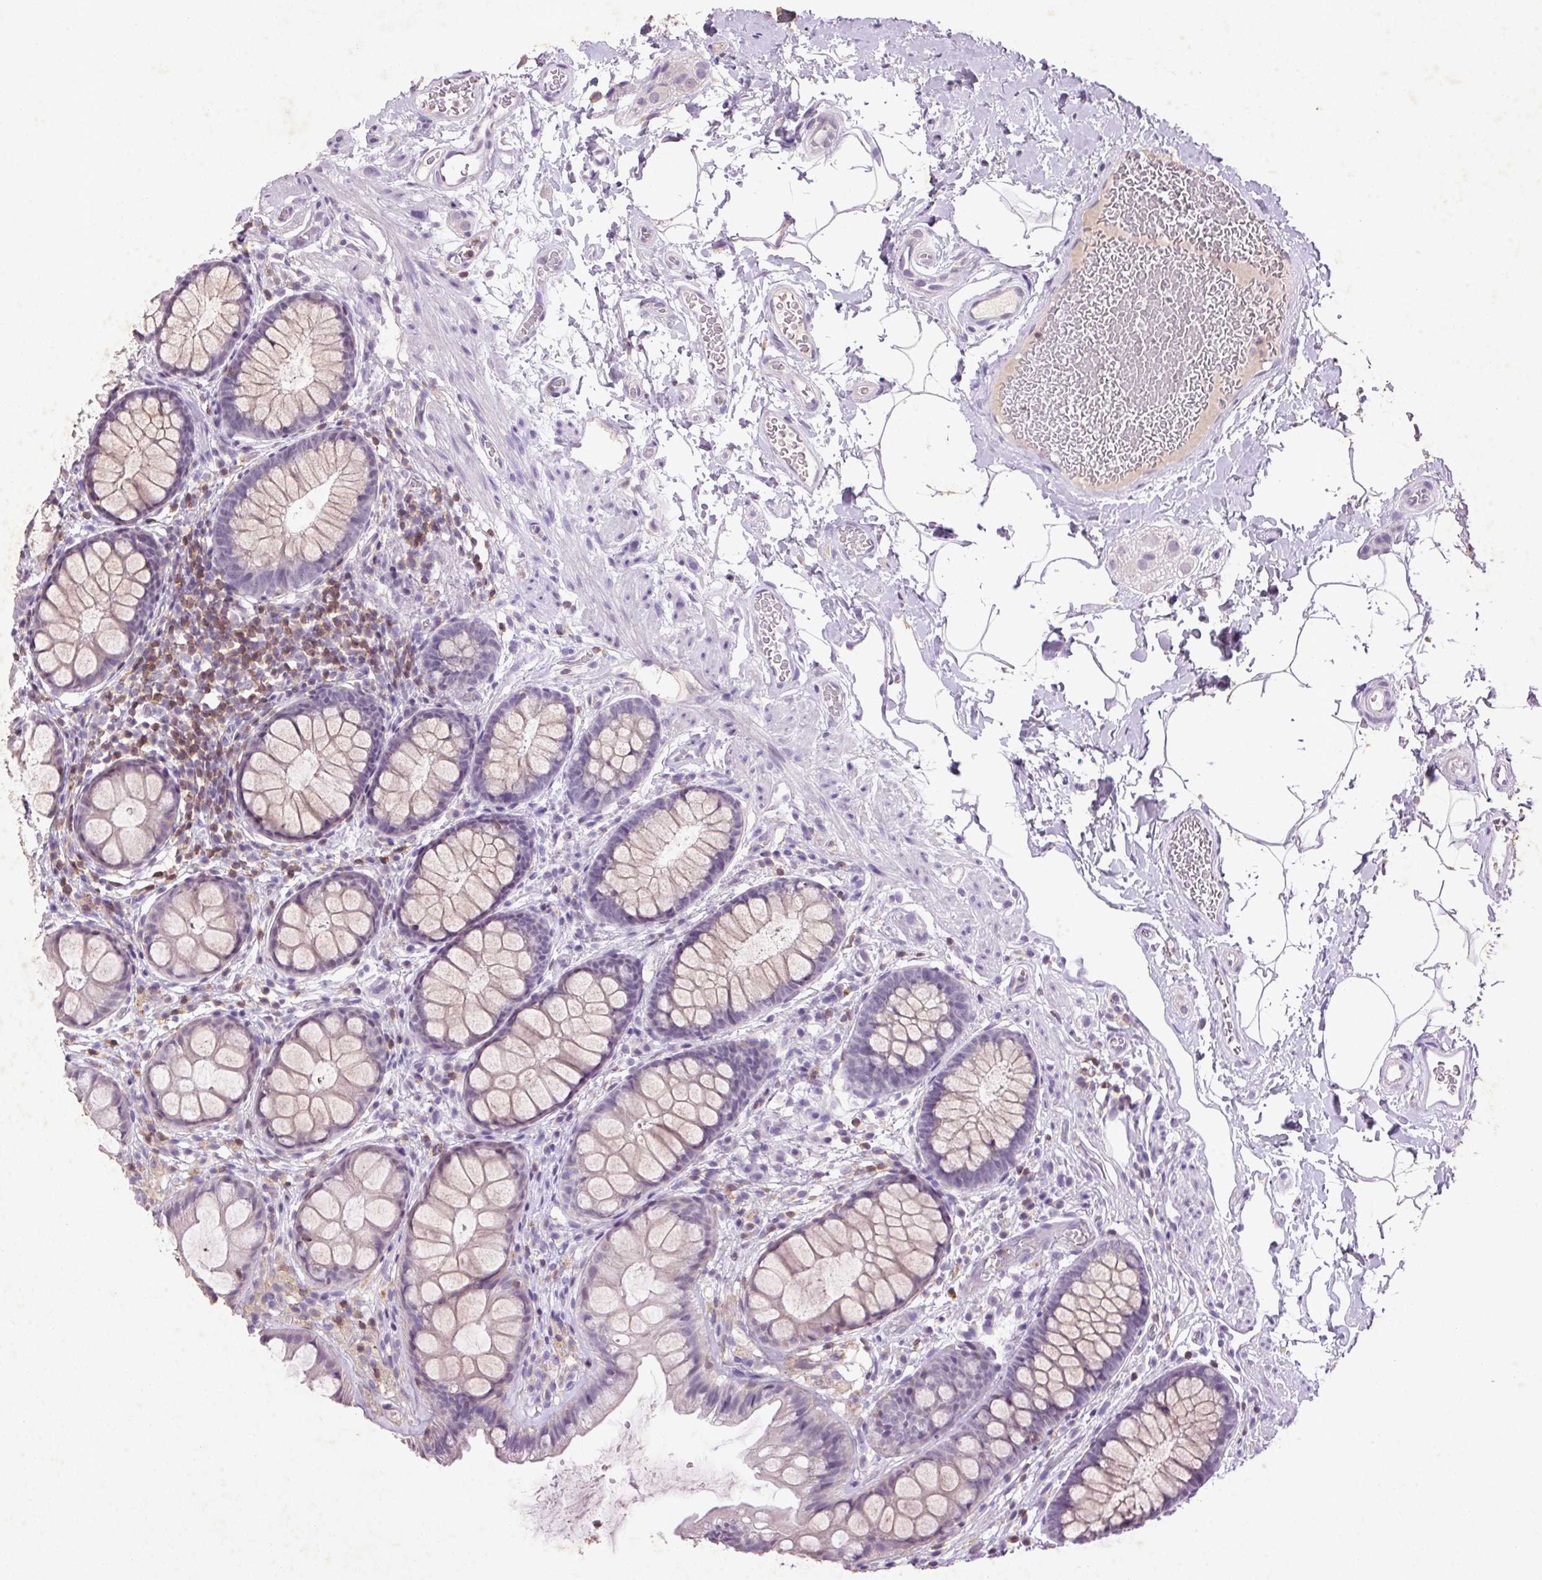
{"staining": {"intensity": "weak", "quantity": "<25%", "location": "cytoplasmic/membranous"}, "tissue": "rectum", "cell_type": "Glandular cells", "image_type": "normal", "snomed": [{"axis": "morphology", "description": "Normal tissue, NOS"}, {"axis": "topography", "description": "Rectum"}], "caption": "Immunohistochemistry image of unremarkable rectum stained for a protein (brown), which demonstrates no positivity in glandular cells. Brightfield microscopy of immunohistochemistry stained with DAB (3,3'-diaminobenzidine) (brown) and hematoxylin (blue), captured at high magnification.", "gene": "FNDC7", "patient": {"sex": "female", "age": 62}}